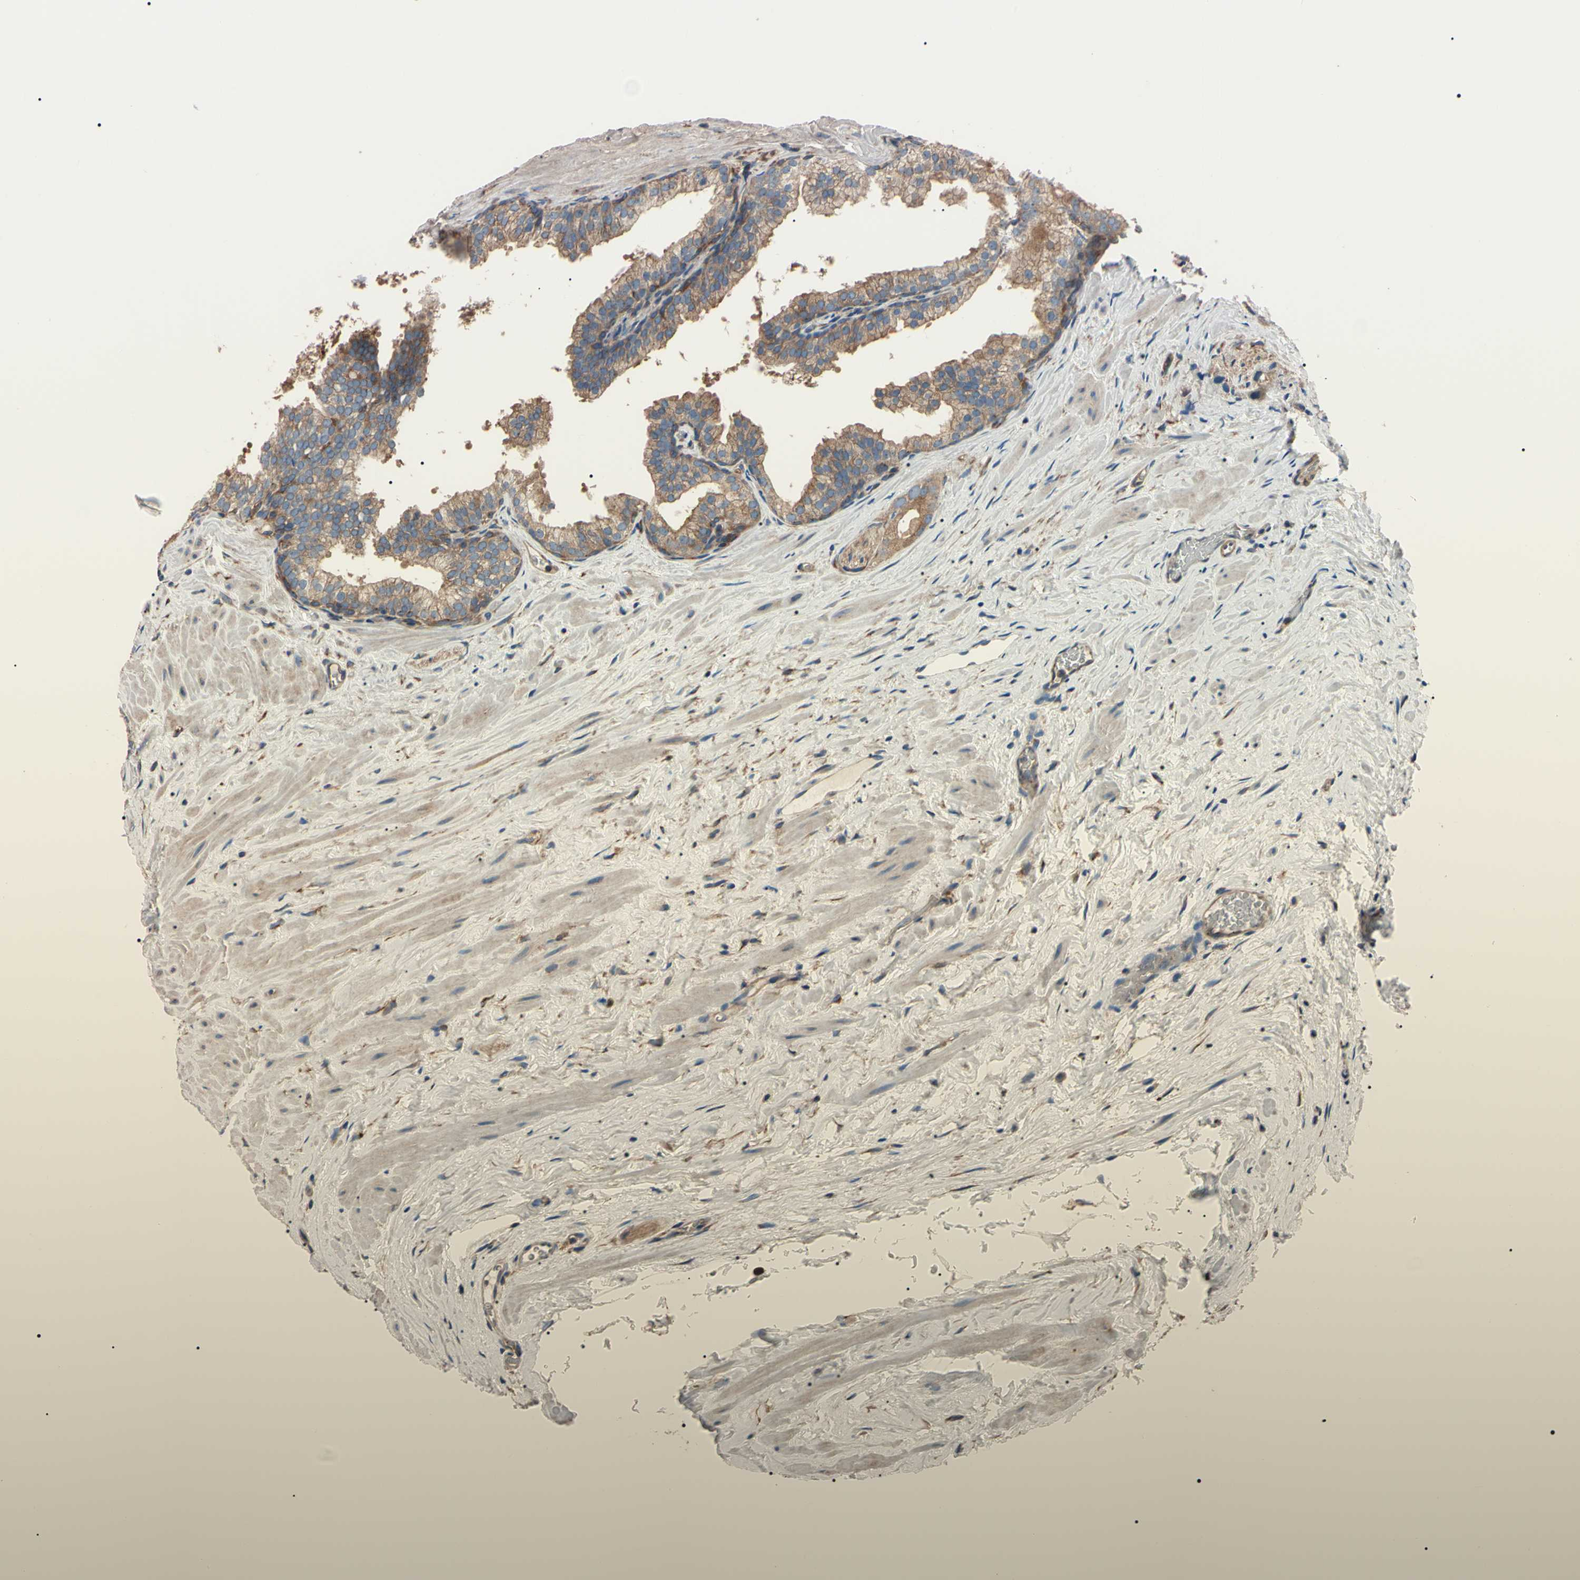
{"staining": {"intensity": "moderate", "quantity": ">75%", "location": "cytoplasmic/membranous"}, "tissue": "prostate cancer", "cell_type": "Tumor cells", "image_type": "cancer", "snomed": [{"axis": "morphology", "description": "Adenocarcinoma, Low grade"}, {"axis": "topography", "description": "Prostate"}], "caption": "Prostate cancer (adenocarcinoma (low-grade)) stained with DAB IHC shows medium levels of moderate cytoplasmic/membranous expression in approximately >75% of tumor cells.", "gene": "PRKACA", "patient": {"sex": "male", "age": 59}}